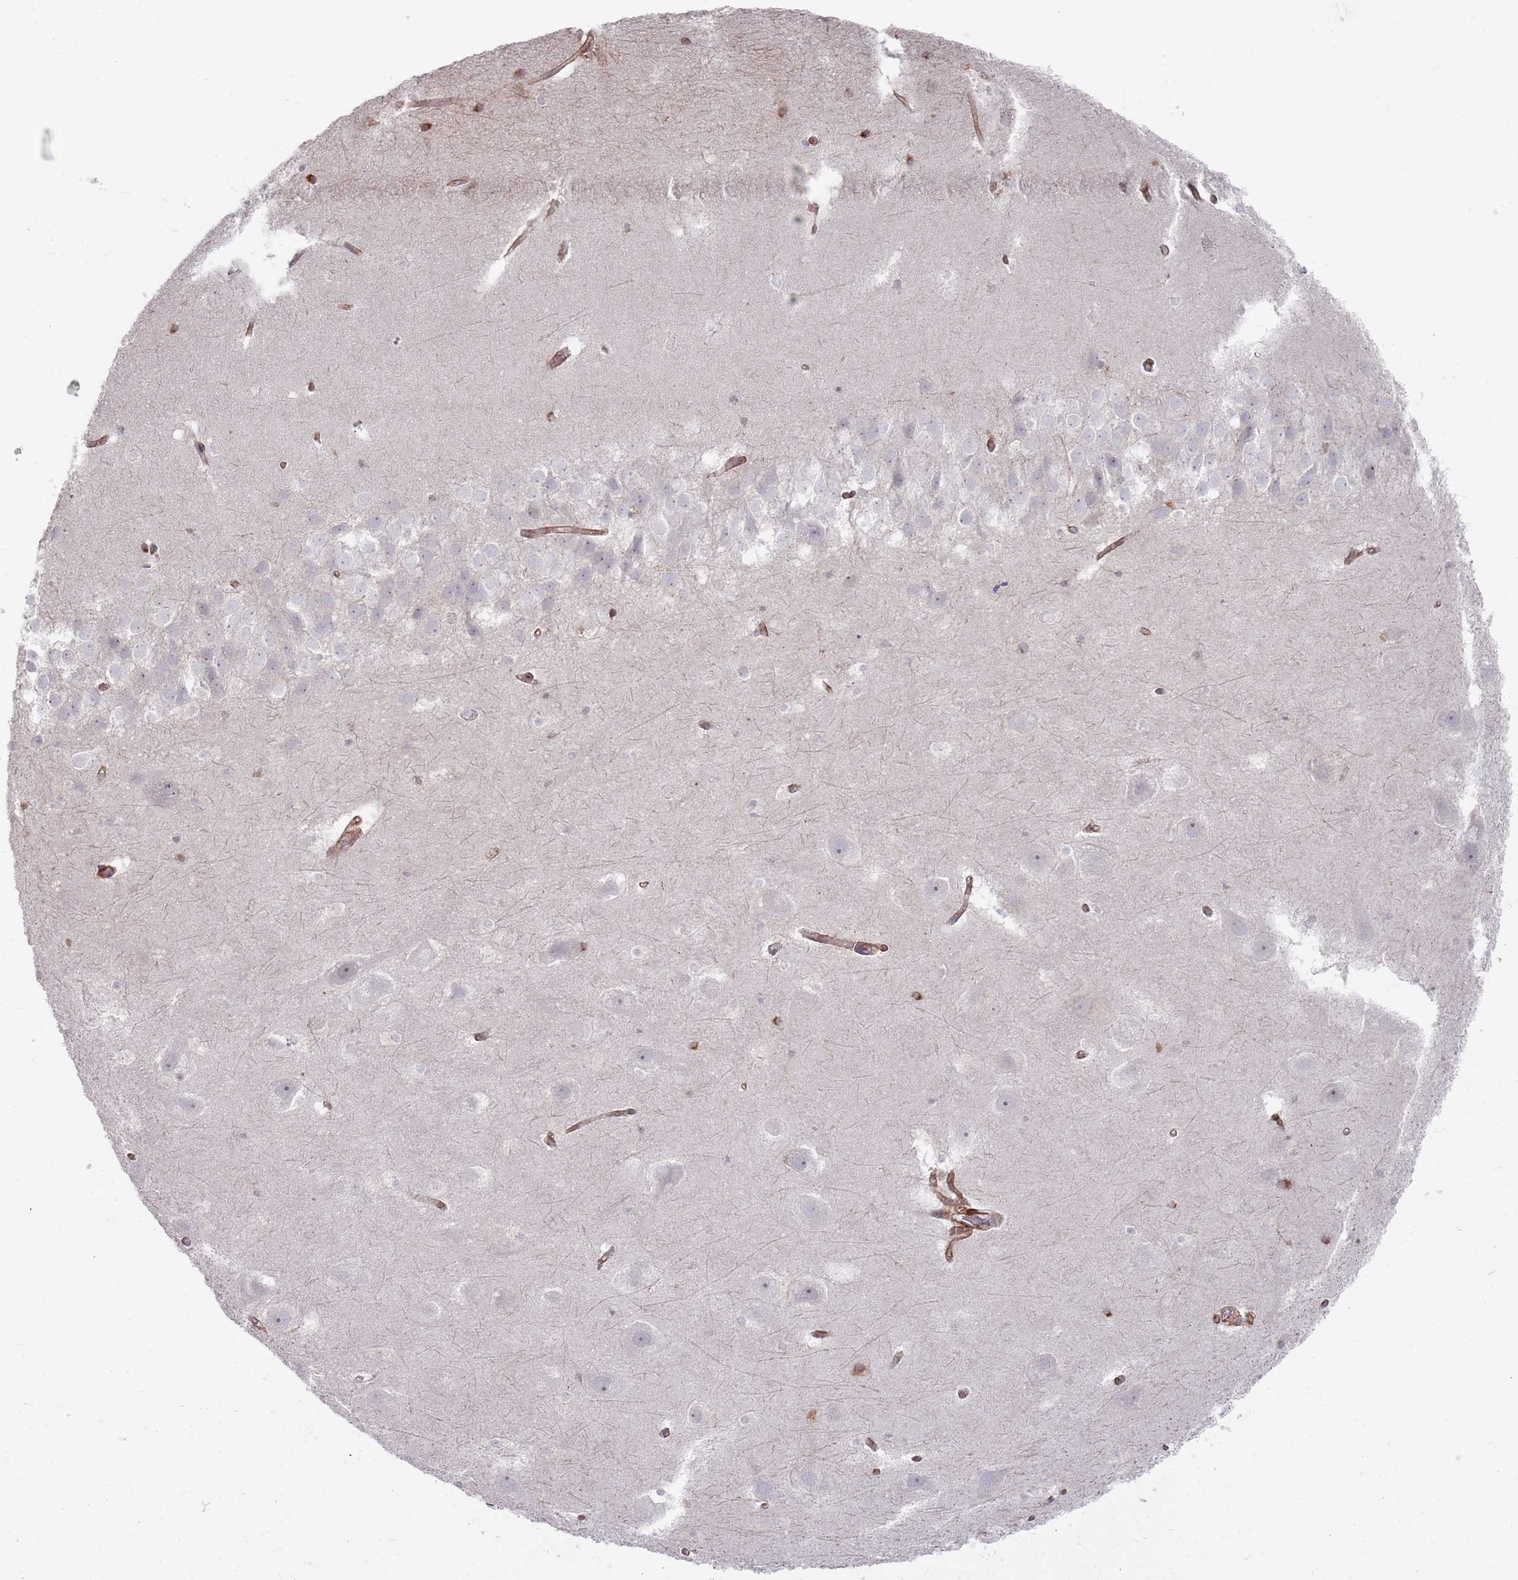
{"staining": {"intensity": "moderate", "quantity": "<25%", "location": "cytoplasmic/membranous"}, "tissue": "hippocampus", "cell_type": "Glial cells", "image_type": "normal", "snomed": [{"axis": "morphology", "description": "Normal tissue, NOS"}, {"axis": "topography", "description": "Hippocampus"}], "caption": "Immunohistochemical staining of normal hippocampus displays moderate cytoplasmic/membranous protein positivity in about <25% of glial cells. (IHC, brightfield microscopy, high magnification).", "gene": "PHF21A", "patient": {"sex": "female", "age": 52}}